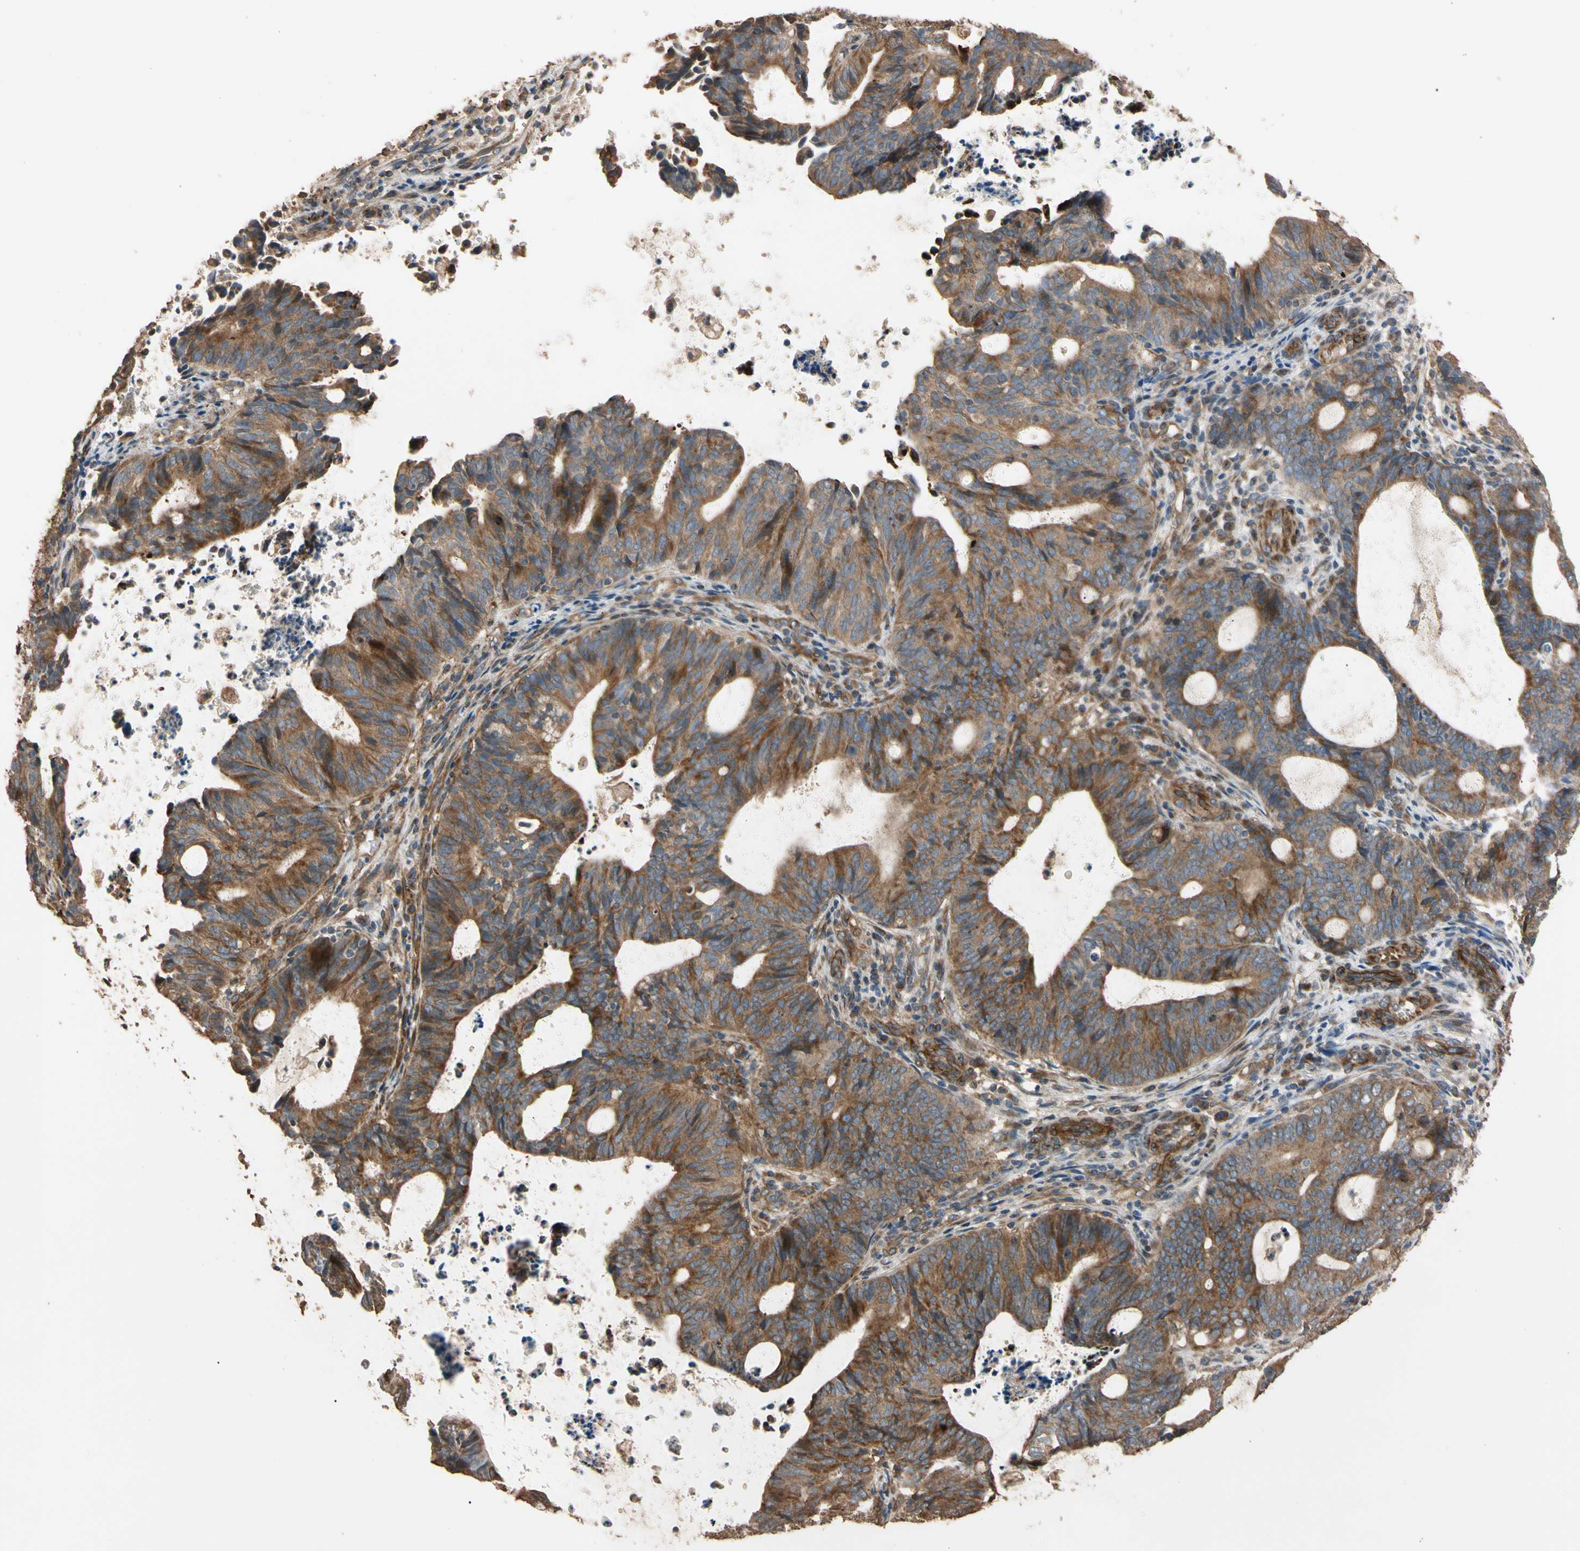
{"staining": {"intensity": "strong", "quantity": ">75%", "location": "cytoplasmic/membranous"}, "tissue": "endometrial cancer", "cell_type": "Tumor cells", "image_type": "cancer", "snomed": [{"axis": "morphology", "description": "Adenocarcinoma, NOS"}, {"axis": "topography", "description": "Uterus"}], "caption": "Immunohistochemical staining of human endometrial adenocarcinoma demonstrates high levels of strong cytoplasmic/membranous expression in about >75% of tumor cells.", "gene": "MGRN1", "patient": {"sex": "female", "age": 83}}